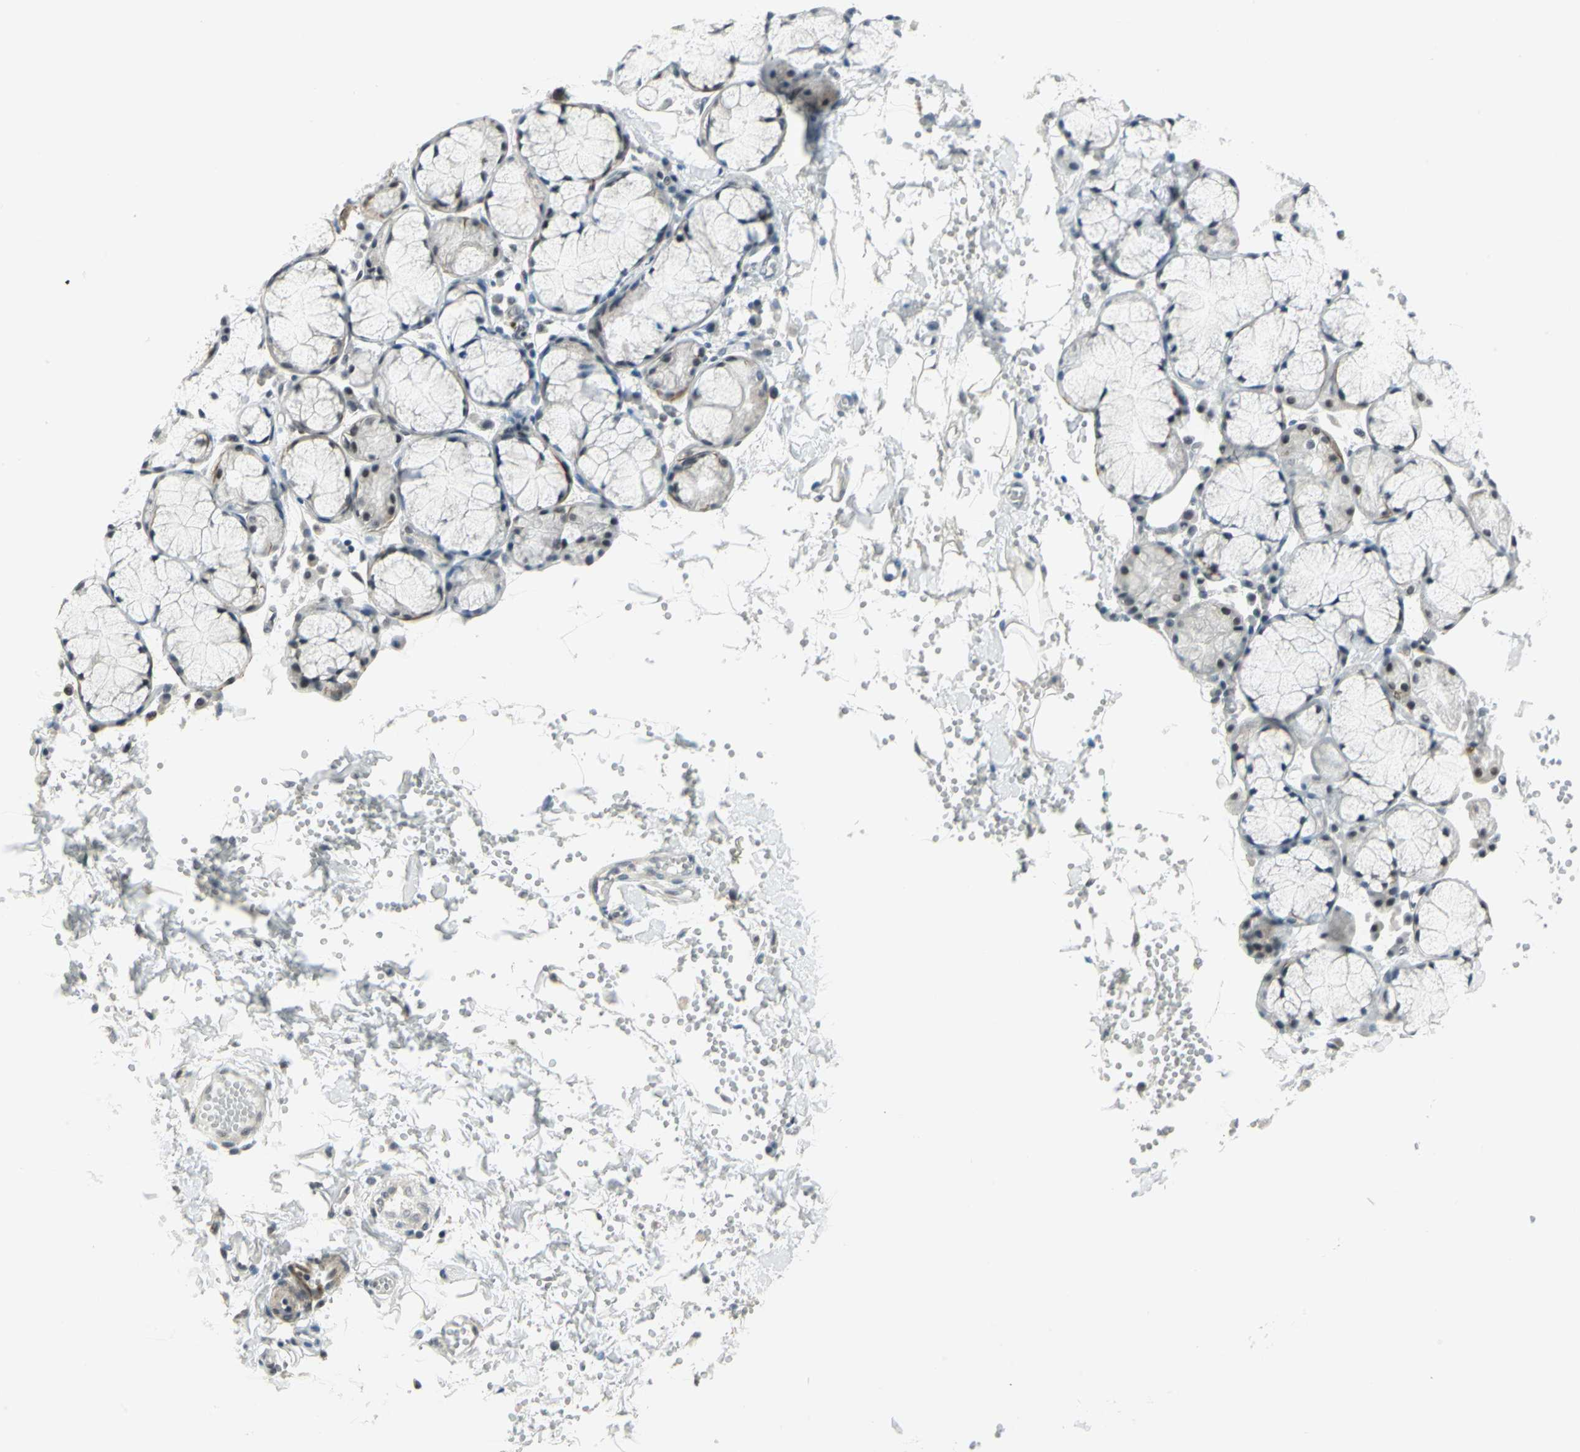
{"staining": {"intensity": "moderate", "quantity": "<25%", "location": "cytoplasmic/membranous"}, "tissue": "salivary gland", "cell_type": "Glandular cells", "image_type": "normal", "snomed": [{"axis": "morphology", "description": "Normal tissue, NOS"}, {"axis": "topography", "description": "Skeletal muscle"}, {"axis": "topography", "description": "Oral tissue"}, {"axis": "topography", "description": "Salivary gland"}, {"axis": "topography", "description": "Peripheral nerve tissue"}], "caption": "An image of human salivary gland stained for a protein displays moderate cytoplasmic/membranous brown staining in glandular cells.", "gene": "MTA1", "patient": {"sex": "male", "age": 54}}